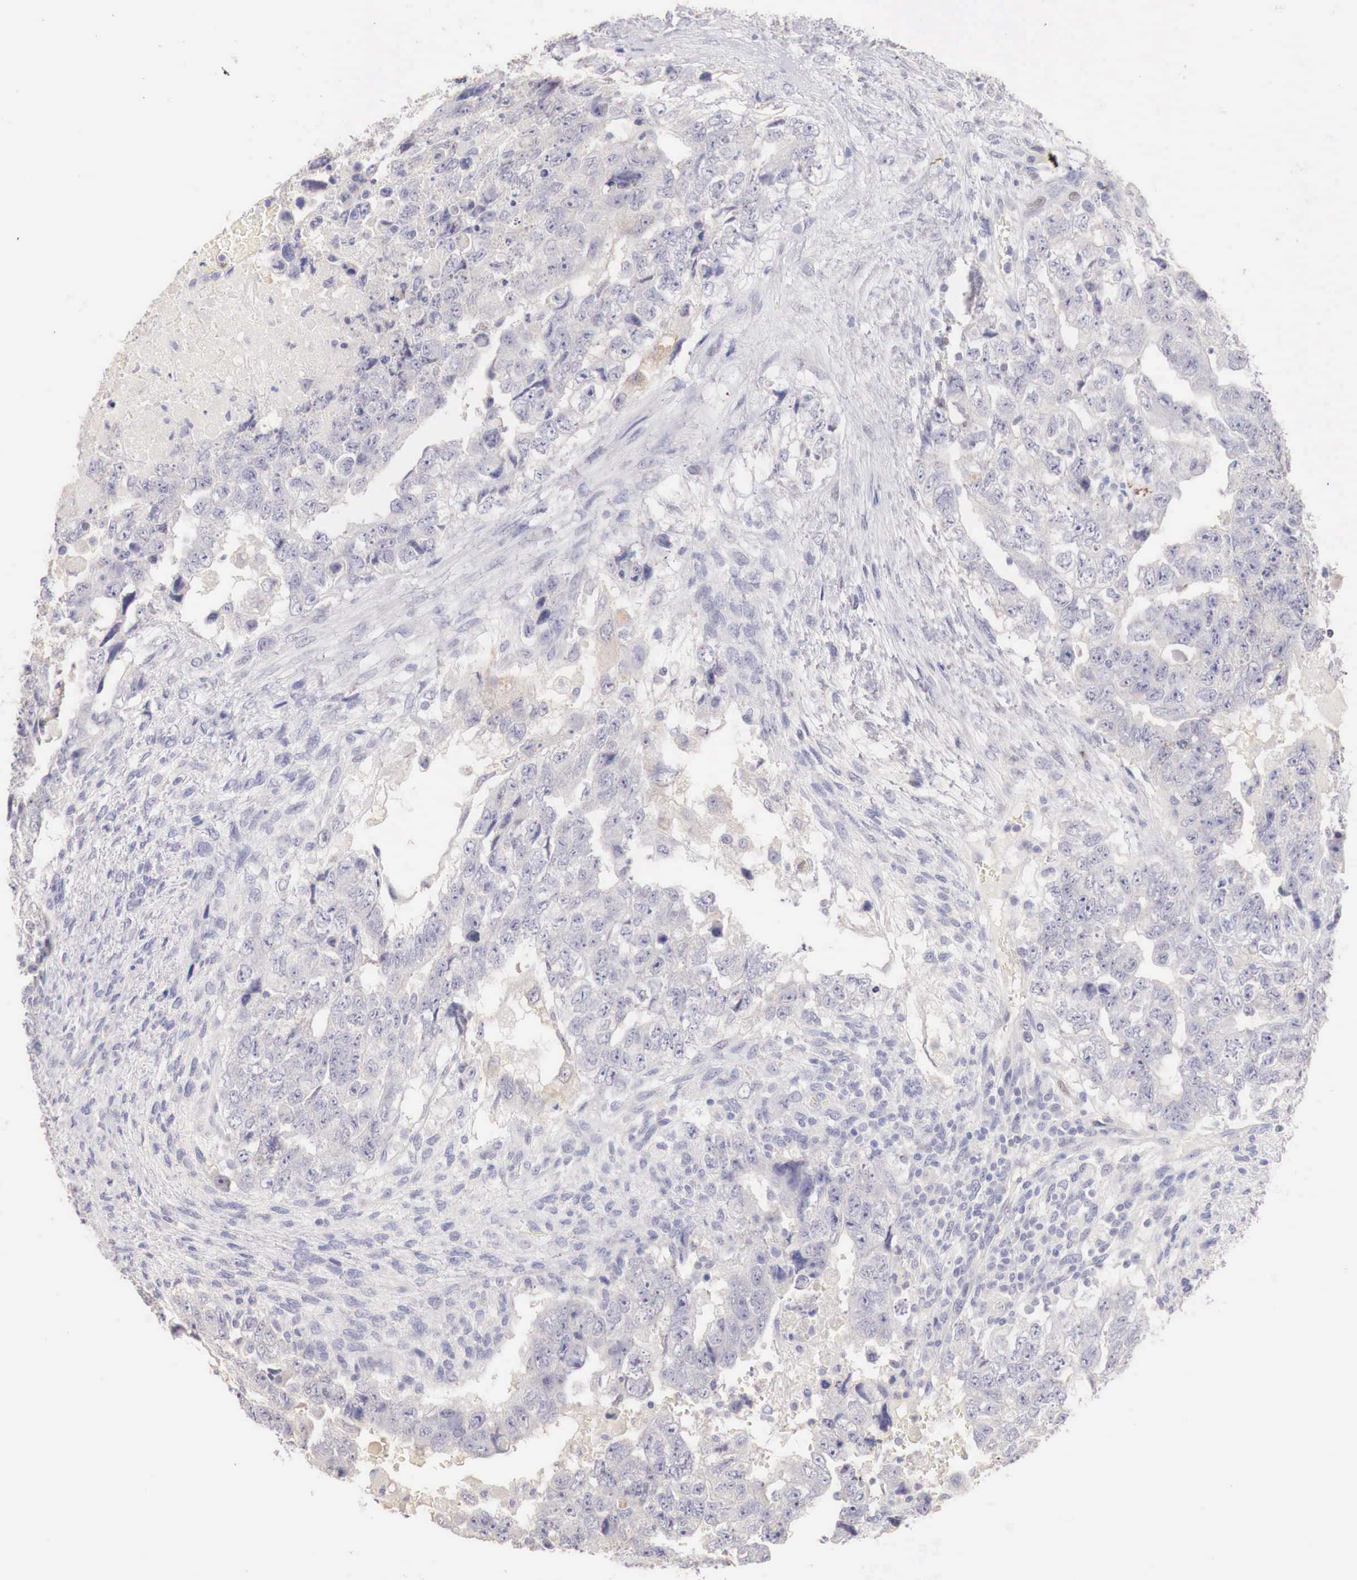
{"staining": {"intensity": "negative", "quantity": "none", "location": "none"}, "tissue": "testis cancer", "cell_type": "Tumor cells", "image_type": "cancer", "snomed": [{"axis": "morphology", "description": "Carcinoma, Embryonal, NOS"}, {"axis": "topography", "description": "Testis"}], "caption": "Photomicrograph shows no protein staining in tumor cells of testis cancer tissue.", "gene": "ITIH6", "patient": {"sex": "male", "age": 36}}